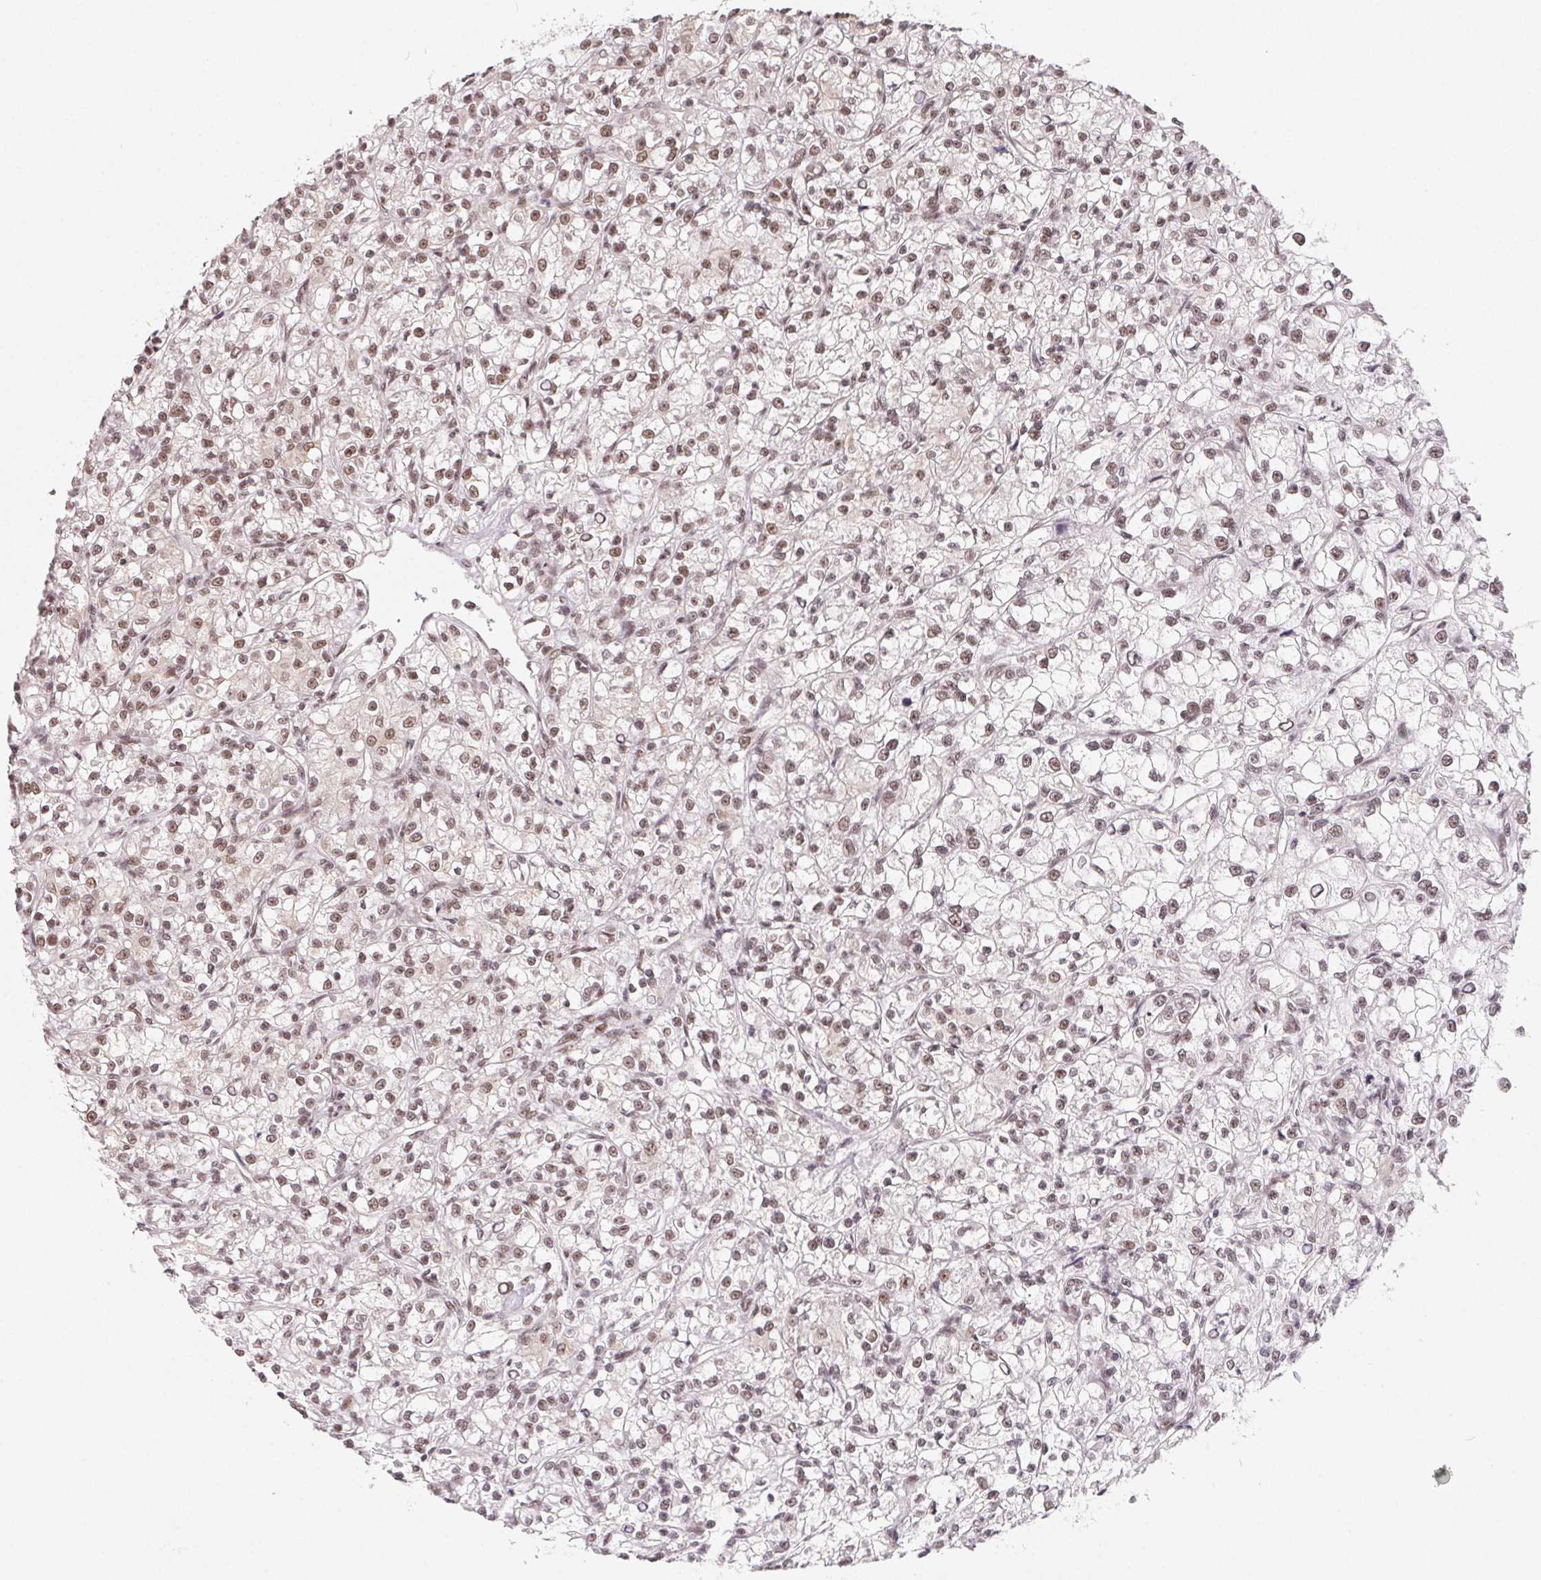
{"staining": {"intensity": "weak", "quantity": ">75%", "location": "nuclear"}, "tissue": "renal cancer", "cell_type": "Tumor cells", "image_type": "cancer", "snomed": [{"axis": "morphology", "description": "Adenocarcinoma, NOS"}, {"axis": "topography", "description": "Kidney"}], "caption": "Approximately >75% of tumor cells in human renal adenocarcinoma reveal weak nuclear protein positivity as visualized by brown immunohistochemical staining.", "gene": "TCERG1", "patient": {"sex": "female", "age": 59}}